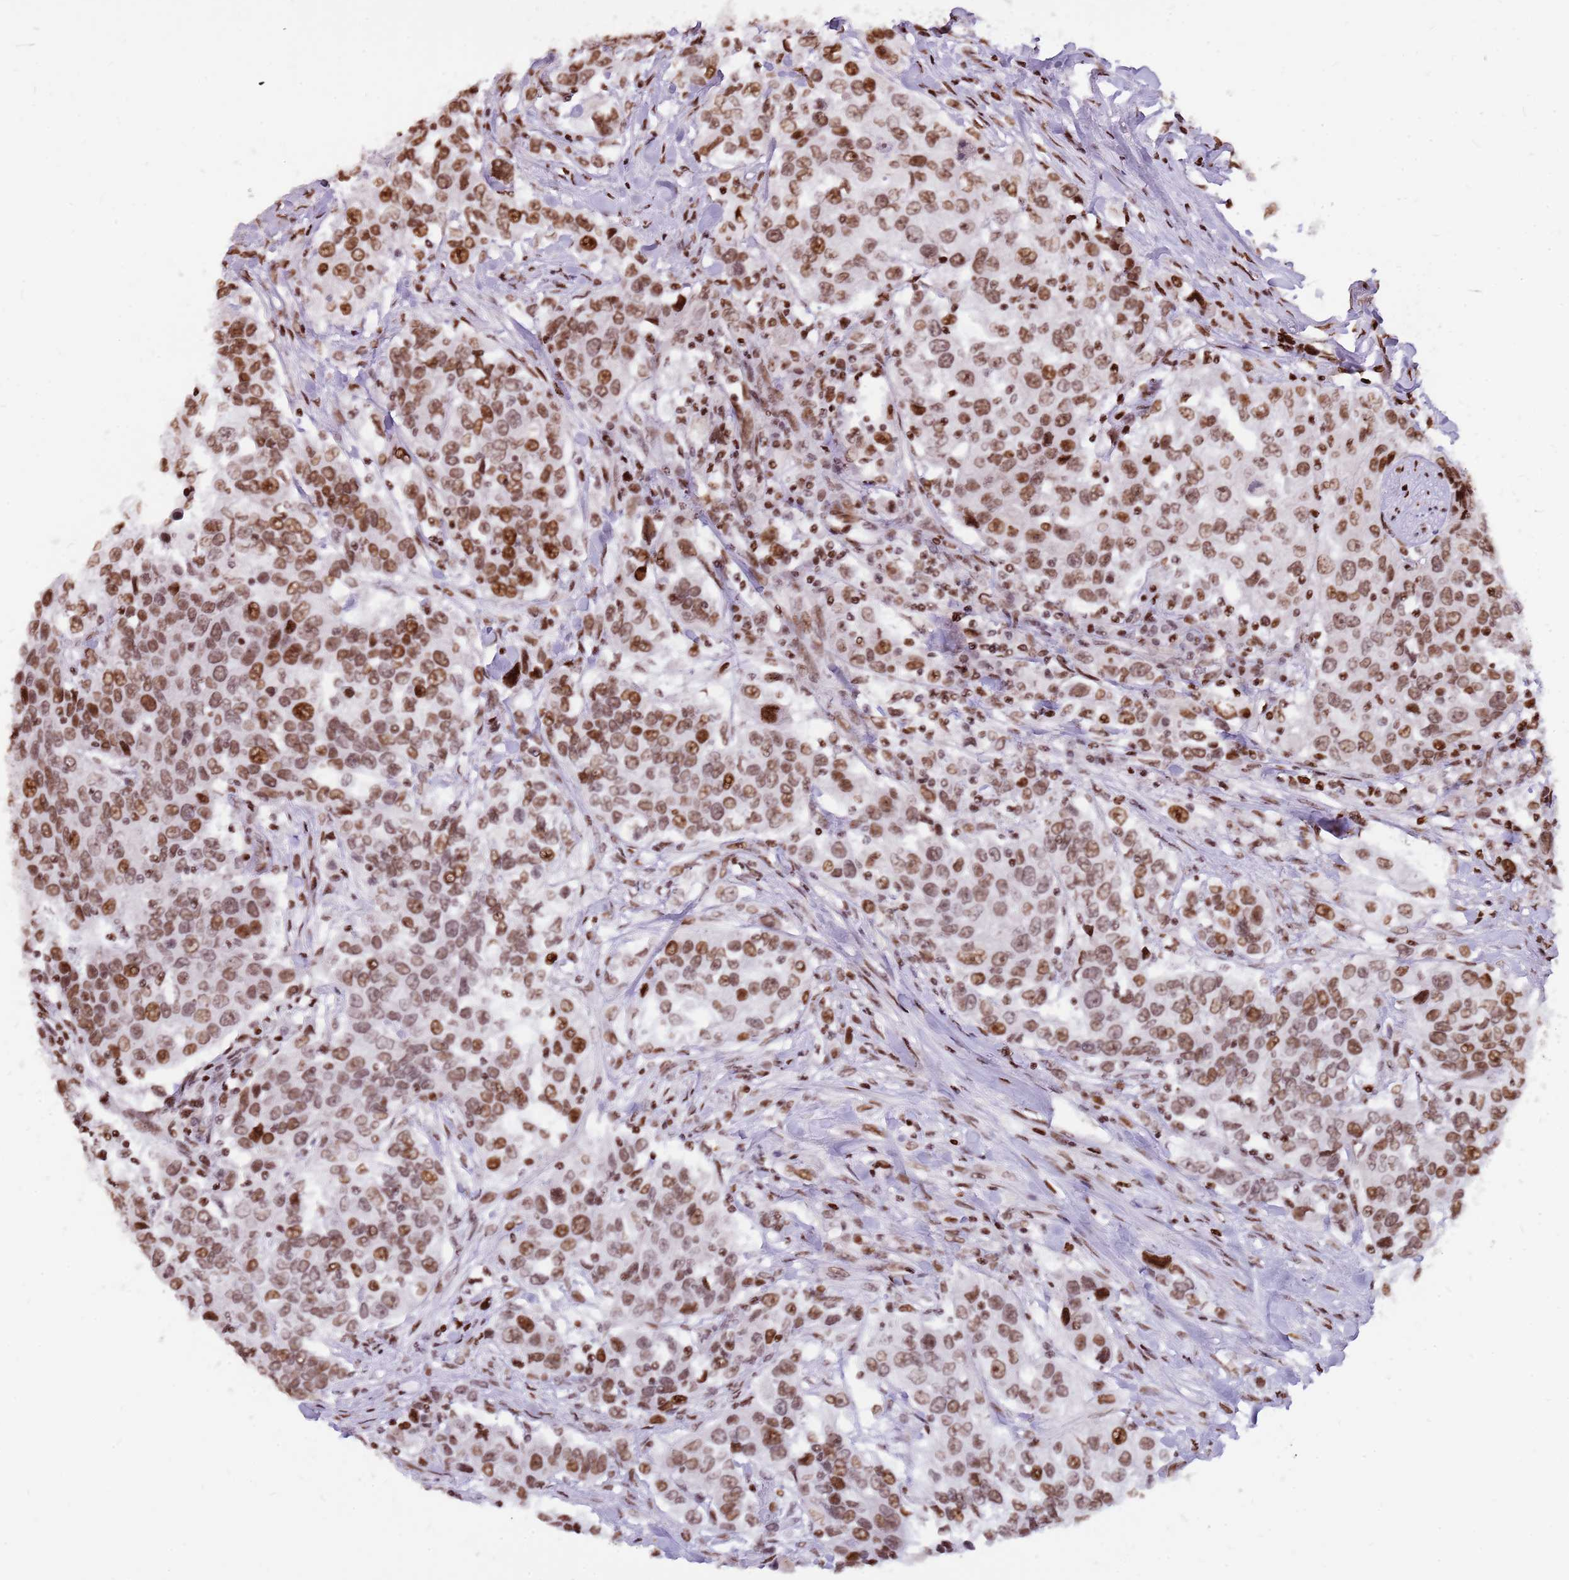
{"staining": {"intensity": "moderate", "quantity": ">75%", "location": "nuclear"}, "tissue": "urothelial cancer", "cell_type": "Tumor cells", "image_type": "cancer", "snomed": [{"axis": "morphology", "description": "Urothelial carcinoma, High grade"}, {"axis": "topography", "description": "Urinary bladder"}], "caption": "Immunohistochemical staining of high-grade urothelial carcinoma shows medium levels of moderate nuclear staining in about >75% of tumor cells. (Brightfield microscopy of DAB IHC at high magnification).", "gene": "WASHC4", "patient": {"sex": "female", "age": 80}}